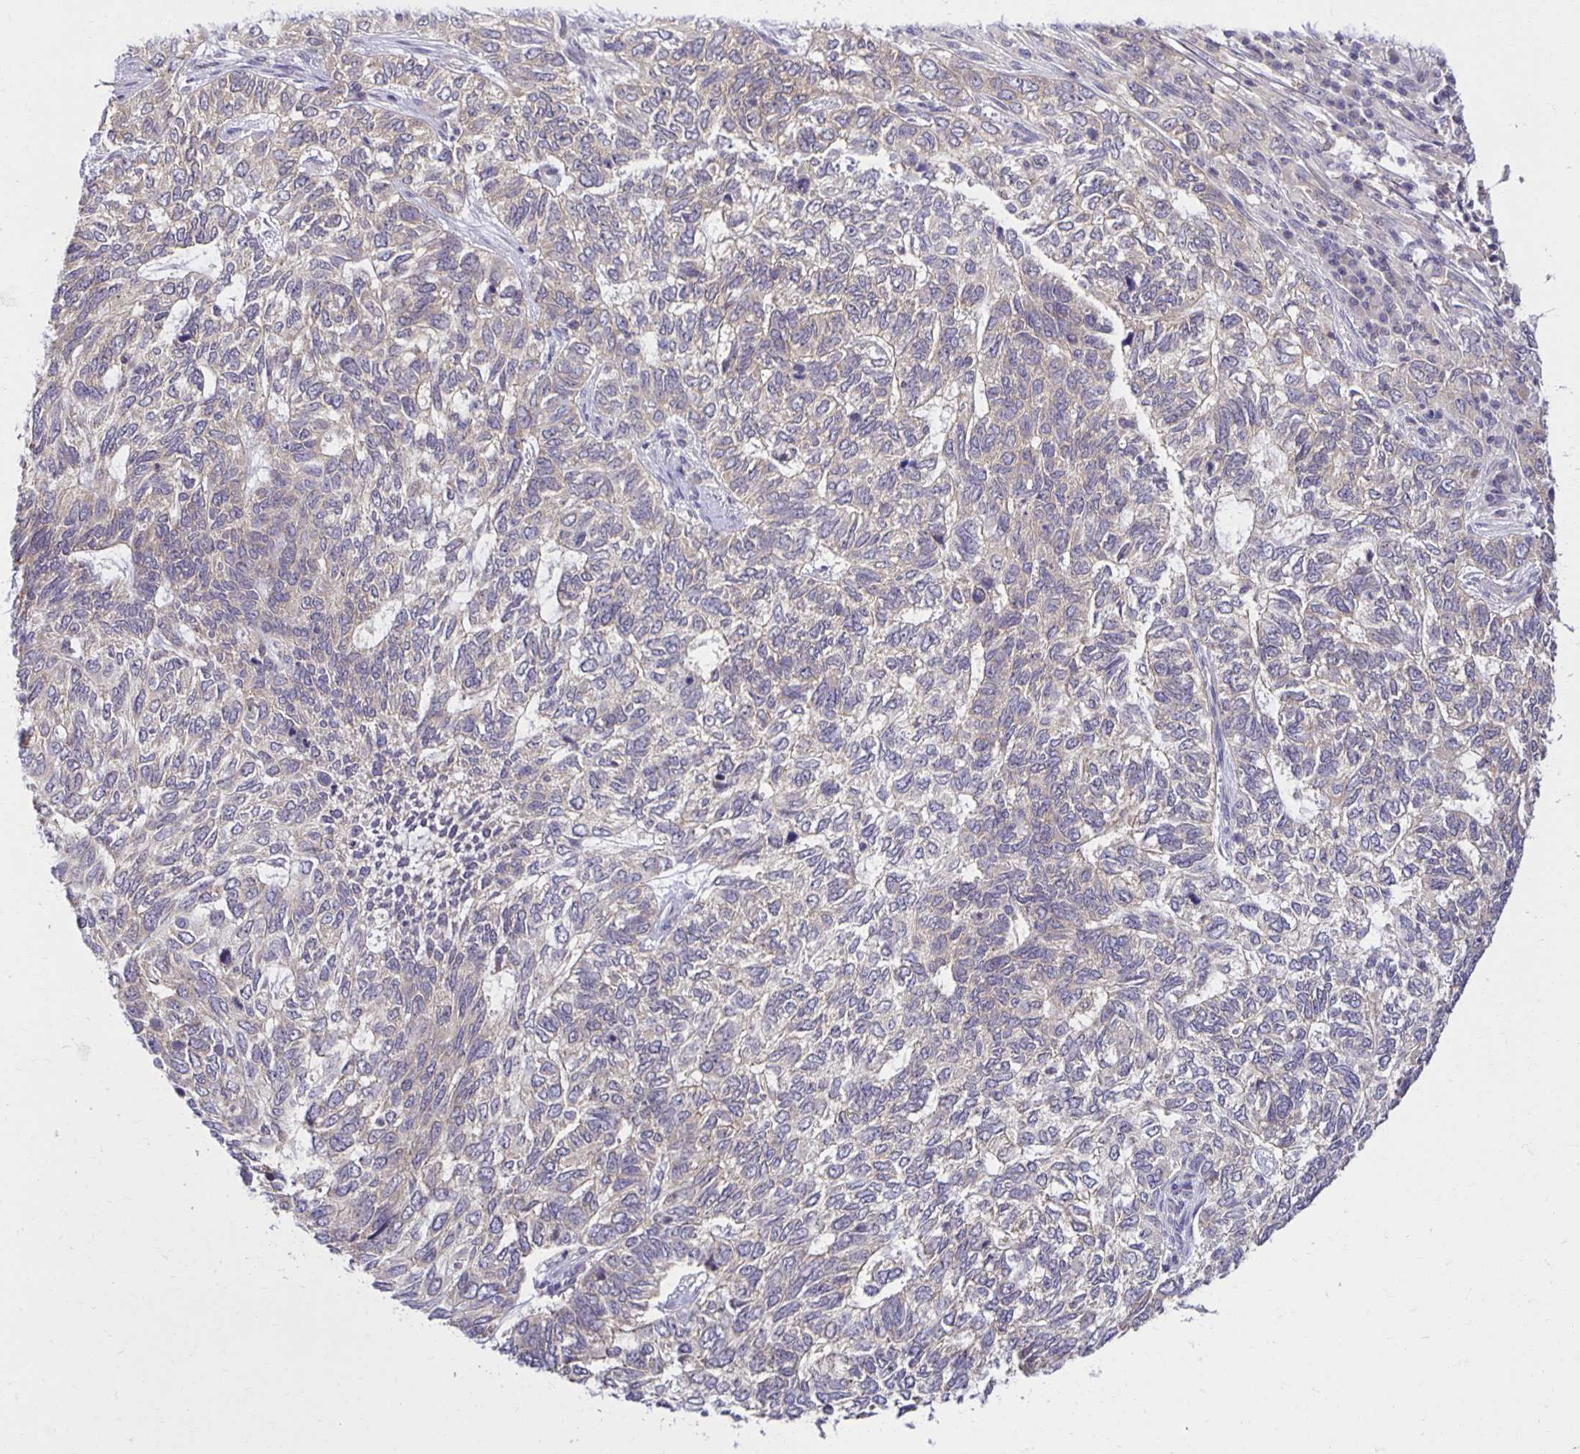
{"staining": {"intensity": "weak", "quantity": "<25%", "location": "cytoplasmic/membranous"}, "tissue": "skin cancer", "cell_type": "Tumor cells", "image_type": "cancer", "snomed": [{"axis": "morphology", "description": "Basal cell carcinoma"}, {"axis": "topography", "description": "Skin"}], "caption": "Photomicrograph shows no protein staining in tumor cells of skin basal cell carcinoma tissue. (Immunohistochemistry (ihc), brightfield microscopy, high magnification).", "gene": "MIEN1", "patient": {"sex": "female", "age": 65}}